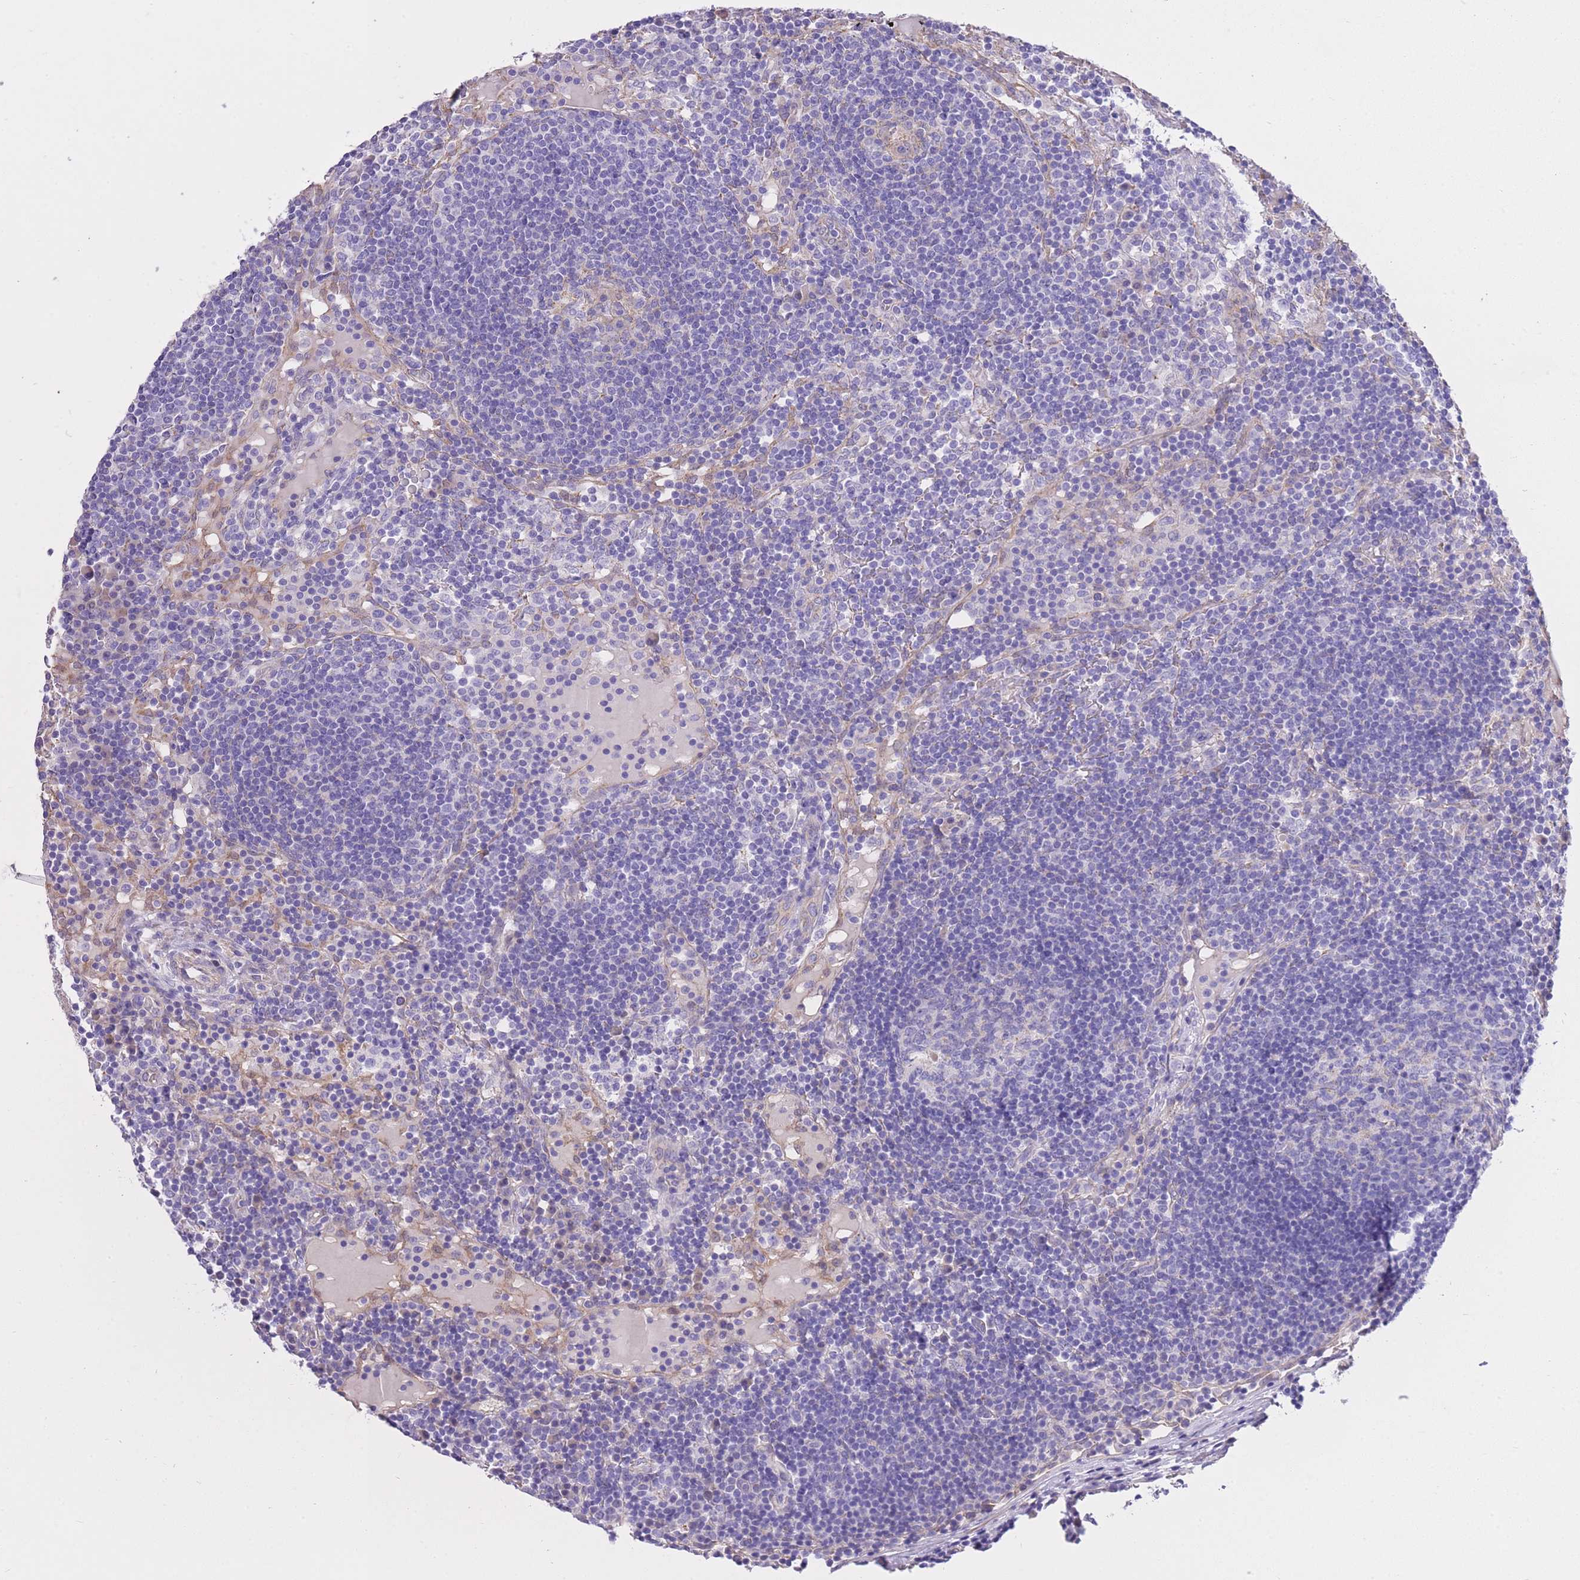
{"staining": {"intensity": "negative", "quantity": "none", "location": "none"}, "tissue": "lymph node", "cell_type": "Germinal center cells", "image_type": "normal", "snomed": [{"axis": "morphology", "description": "Normal tissue, NOS"}, {"axis": "topography", "description": "Lymph node"}], "caption": "This is a micrograph of IHC staining of unremarkable lymph node, which shows no expression in germinal center cells.", "gene": "PGM1", "patient": {"sex": "male", "age": 53}}